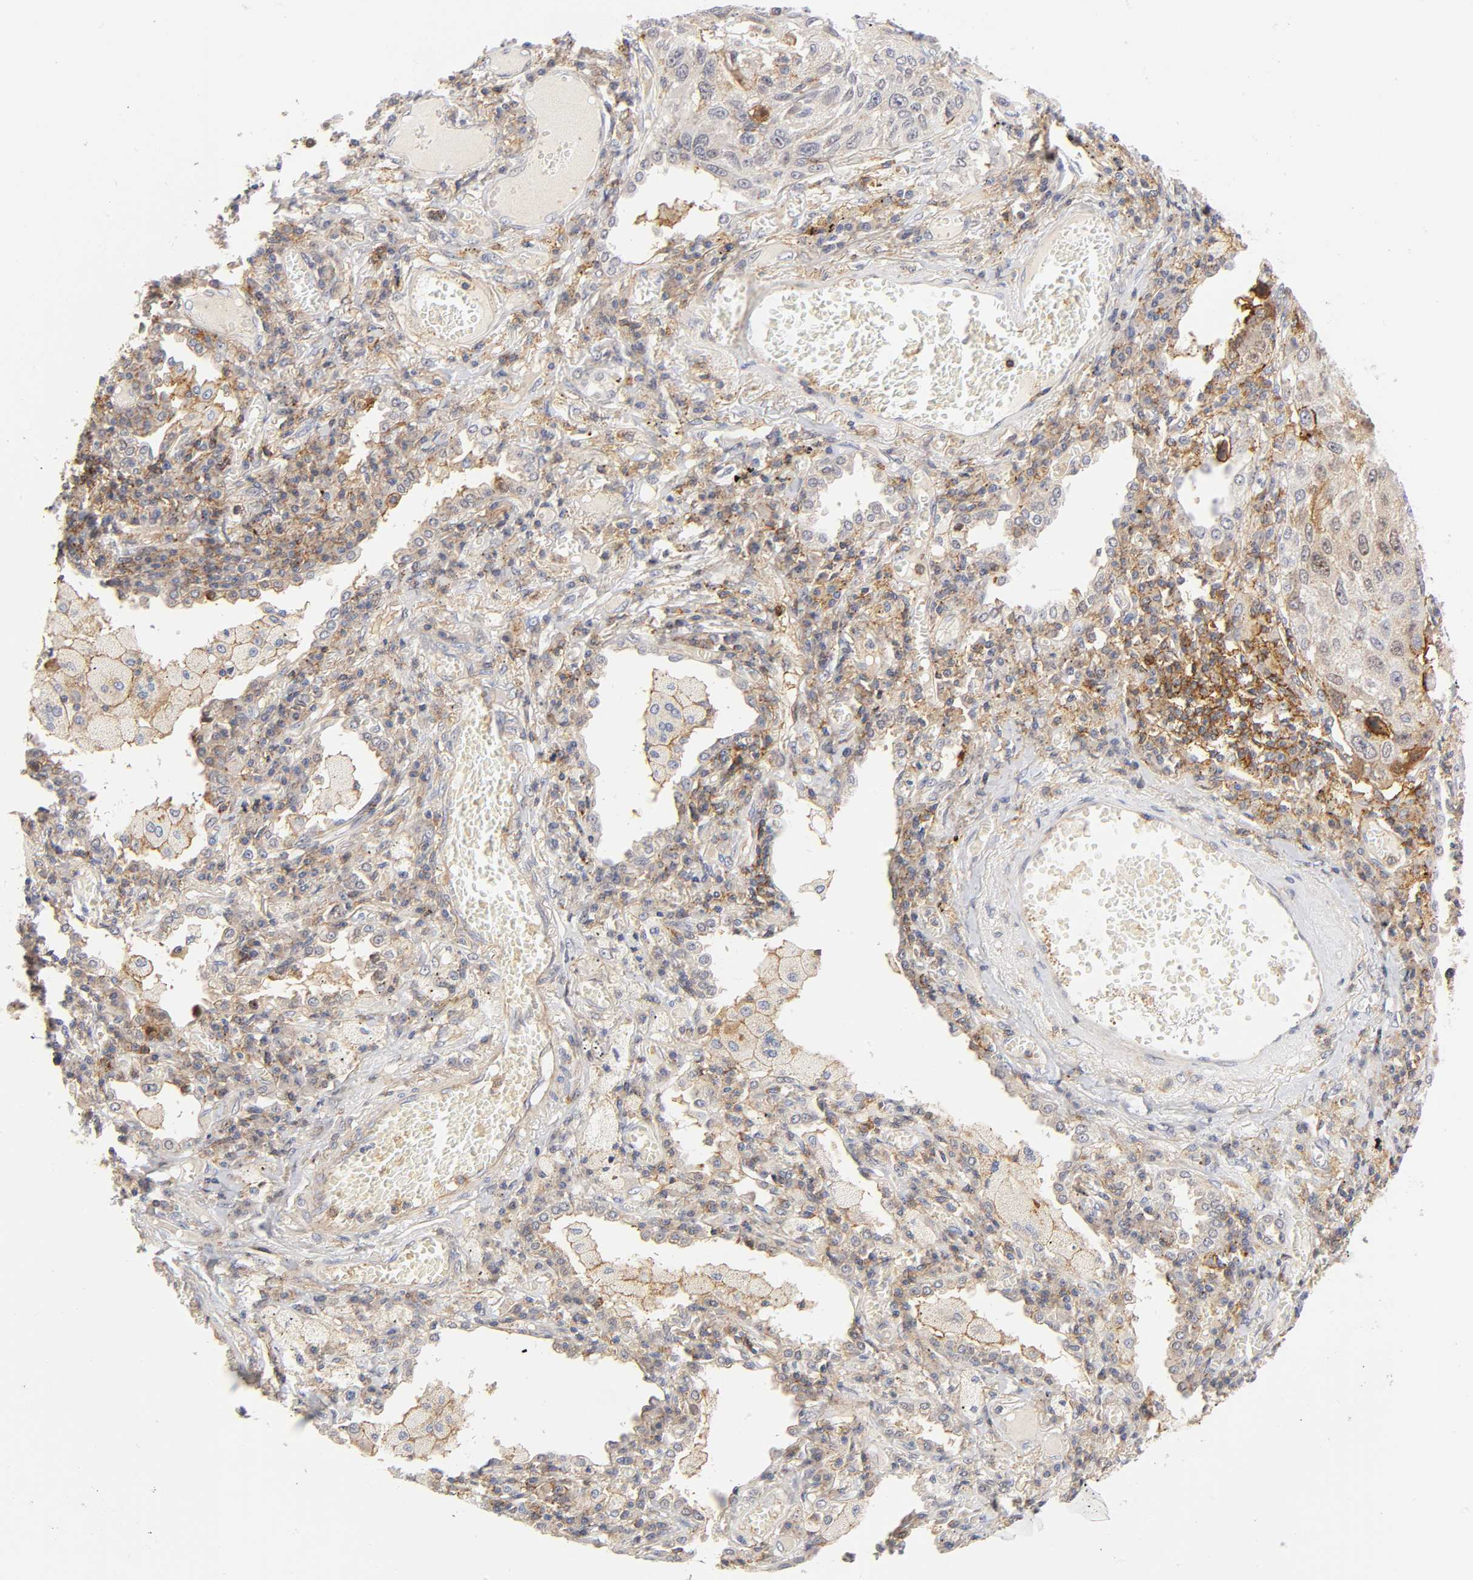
{"staining": {"intensity": "moderate", "quantity": ">75%", "location": "cytoplasmic/membranous"}, "tissue": "lung cancer", "cell_type": "Tumor cells", "image_type": "cancer", "snomed": [{"axis": "morphology", "description": "Squamous cell carcinoma, NOS"}, {"axis": "topography", "description": "Lung"}], "caption": "Lung cancer stained with immunohistochemistry demonstrates moderate cytoplasmic/membranous staining in about >75% of tumor cells. The staining is performed using DAB brown chromogen to label protein expression. The nuclei are counter-stained blue using hematoxylin.", "gene": "ANXA7", "patient": {"sex": "male", "age": 71}}